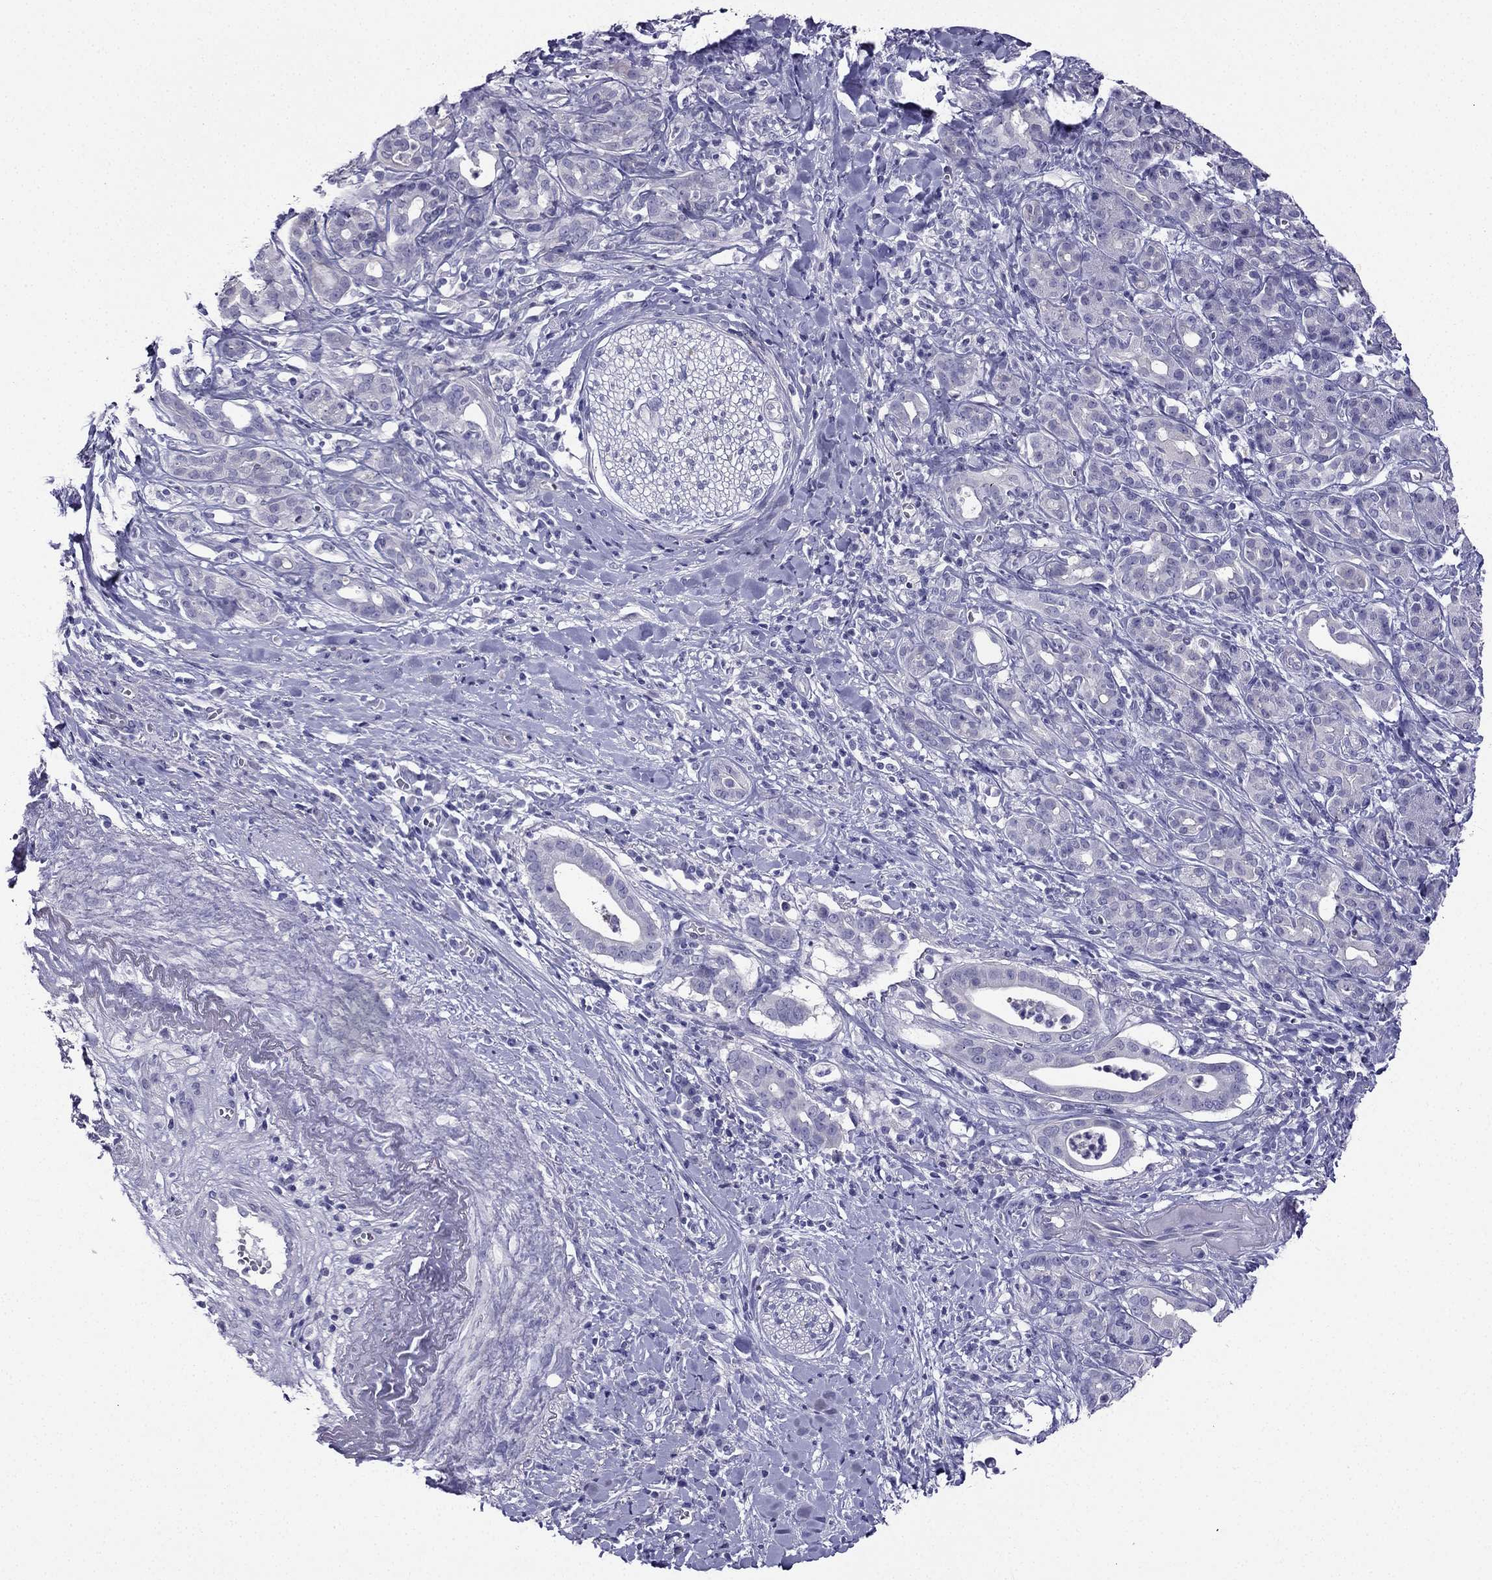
{"staining": {"intensity": "negative", "quantity": "none", "location": "none"}, "tissue": "pancreatic cancer", "cell_type": "Tumor cells", "image_type": "cancer", "snomed": [{"axis": "morphology", "description": "Adenocarcinoma, NOS"}, {"axis": "topography", "description": "Pancreas"}], "caption": "High magnification brightfield microscopy of pancreatic cancer stained with DAB (3,3'-diaminobenzidine) (brown) and counterstained with hematoxylin (blue): tumor cells show no significant expression.", "gene": "KCNJ10", "patient": {"sex": "male", "age": 61}}